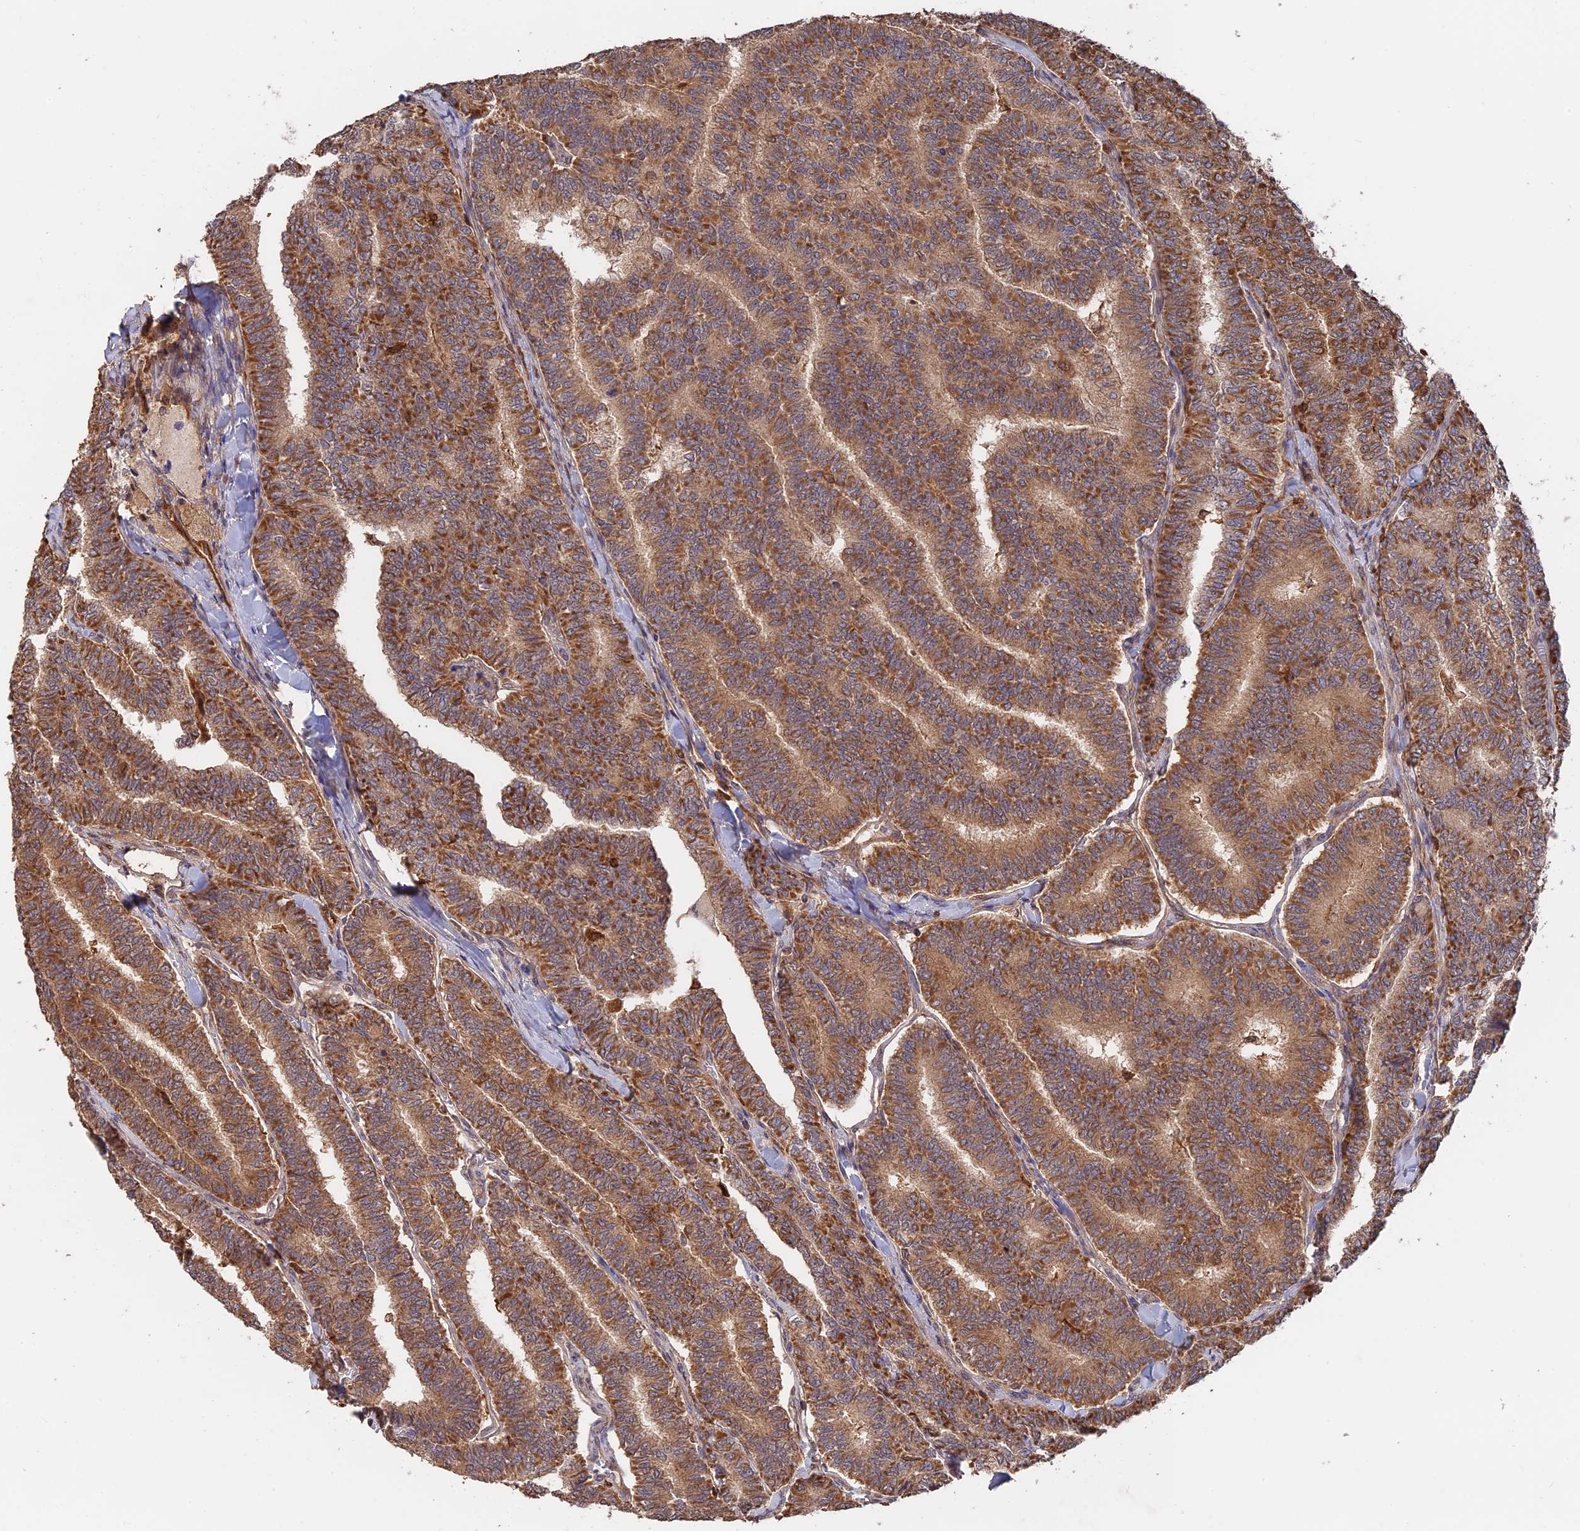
{"staining": {"intensity": "moderate", "quantity": ">75%", "location": "cytoplasmic/membranous"}, "tissue": "thyroid cancer", "cell_type": "Tumor cells", "image_type": "cancer", "snomed": [{"axis": "morphology", "description": "Papillary adenocarcinoma, NOS"}, {"axis": "topography", "description": "Thyroid gland"}], "caption": "DAB immunohistochemical staining of human thyroid cancer reveals moderate cytoplasmic/membranous protein expression in about >75% of tumor cells.", "gene": "SAC3D1", "patient": {"sex": "female", "age": 35}}